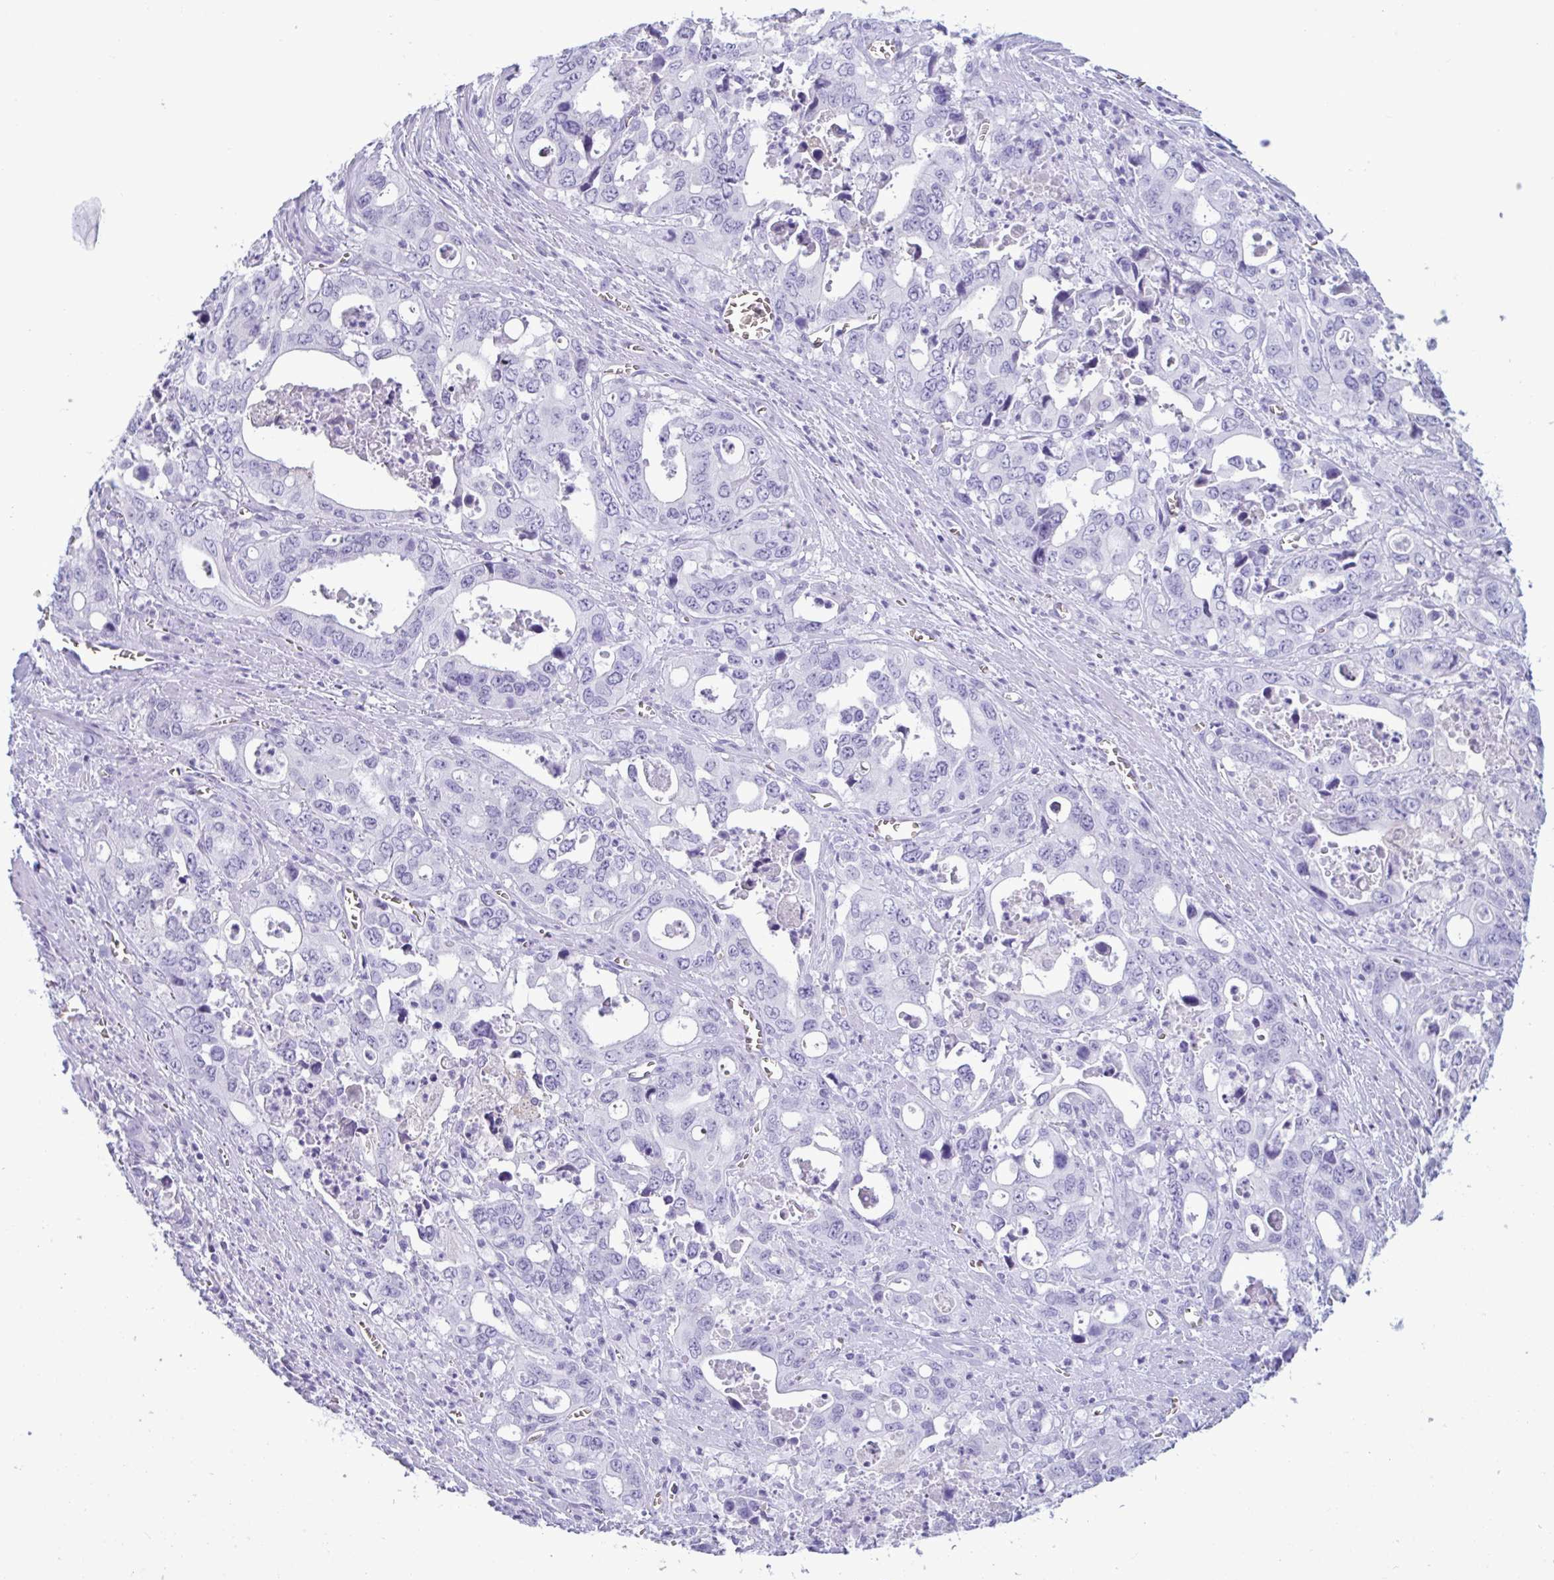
{"staining": {"intensity": "negative", "quantity": "none", "location": "none"}, "tissue": "stomach cancer", "cell_type": "Tumor cells", "image_type": "cancer", "snomed": [{"axis": "morphology", "description": "Adenocarcinoma, NOS"}, {"axis": "topography", "description": "Stomach, upper"}], "caption": "This is an IHC micrograph of stomach cancer. There is no expression in tumor cells.", "gene": "SLC2A1", "patient": {"sex": "male", "age": 74}}